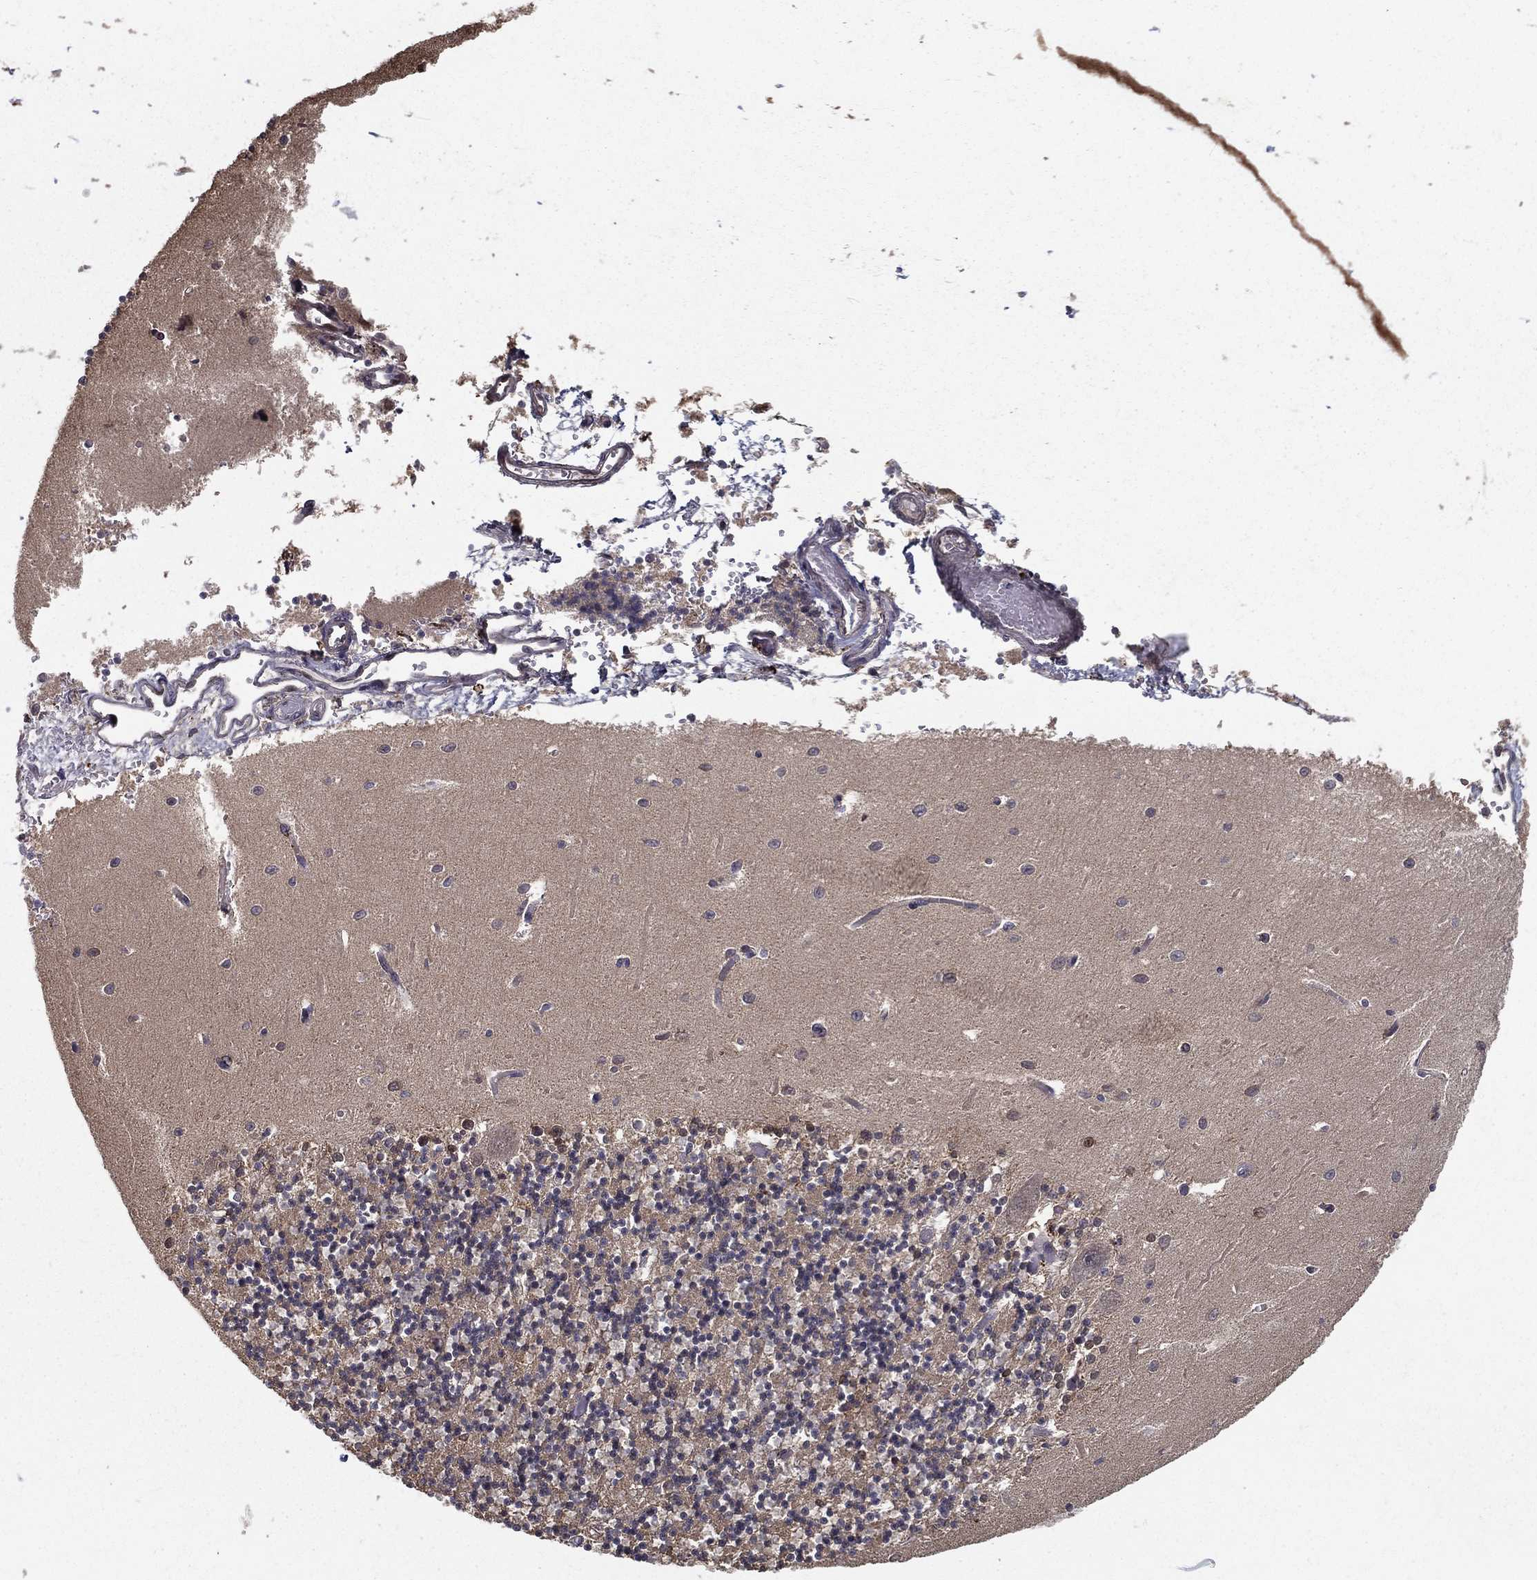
{"staining": {"intensity": "negative", "quantity": "none", "location": "none"}, "tissue": "cerebellum", "cell_type": "Cells in granular layer", "image_type": "normal", "snomed": [{"axis": "morphology", "description": "Normal tissue, NOS"}, {"axis": "topography", "description": "Cerebellum"}], "caption": "A high-resolution micrograph shows immunohistochemistry (IHC) staining of unremarkable cerebellum, which exhibits no significant expression in cells in granular layer.", "gene": "SLC6A6", "patient": {"sex": "female", "age": 64}}